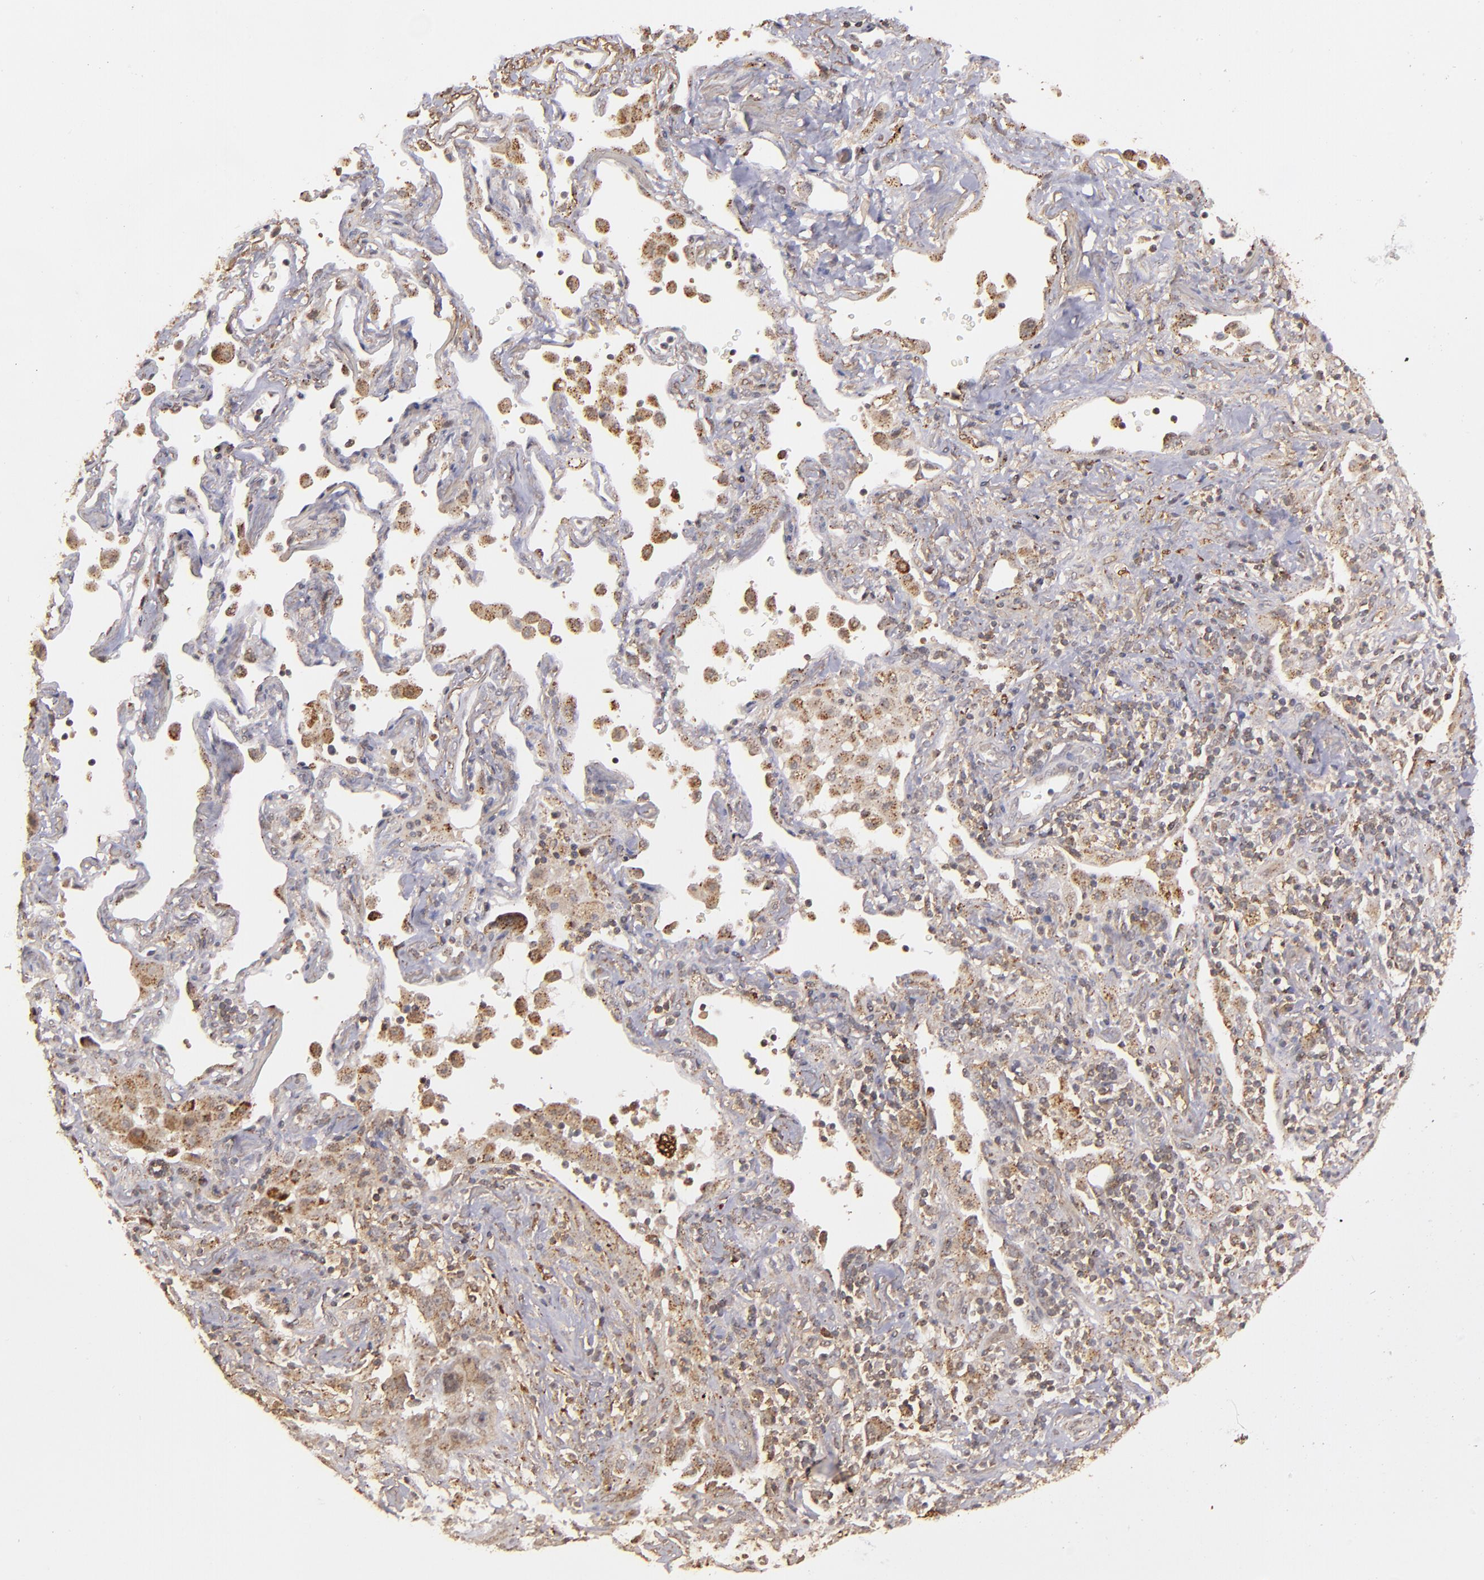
{"staining": {"intensity": "moderate", "quantity": "25%-75%", "location": "cytoplasmic/membranous"}, "tissue": "lung cancer", "cell_type": "Tumor cells", "image_type": "cancer", "snomed": [{"axis": "morphology", "description": "Squamous cell carcinoma, NOS"}, {"axis": "topography", "description": "Lung"}], "caption": "Approximately 25%-75% of tumor cells in human lung squamous cell carcinoma display moderate cytoplasmic/membranous protein positivity as visualized by brown immunohistochemical staining.", "gene": "ZFYVE1", "patient": {"sex": "female", "age": 67}}